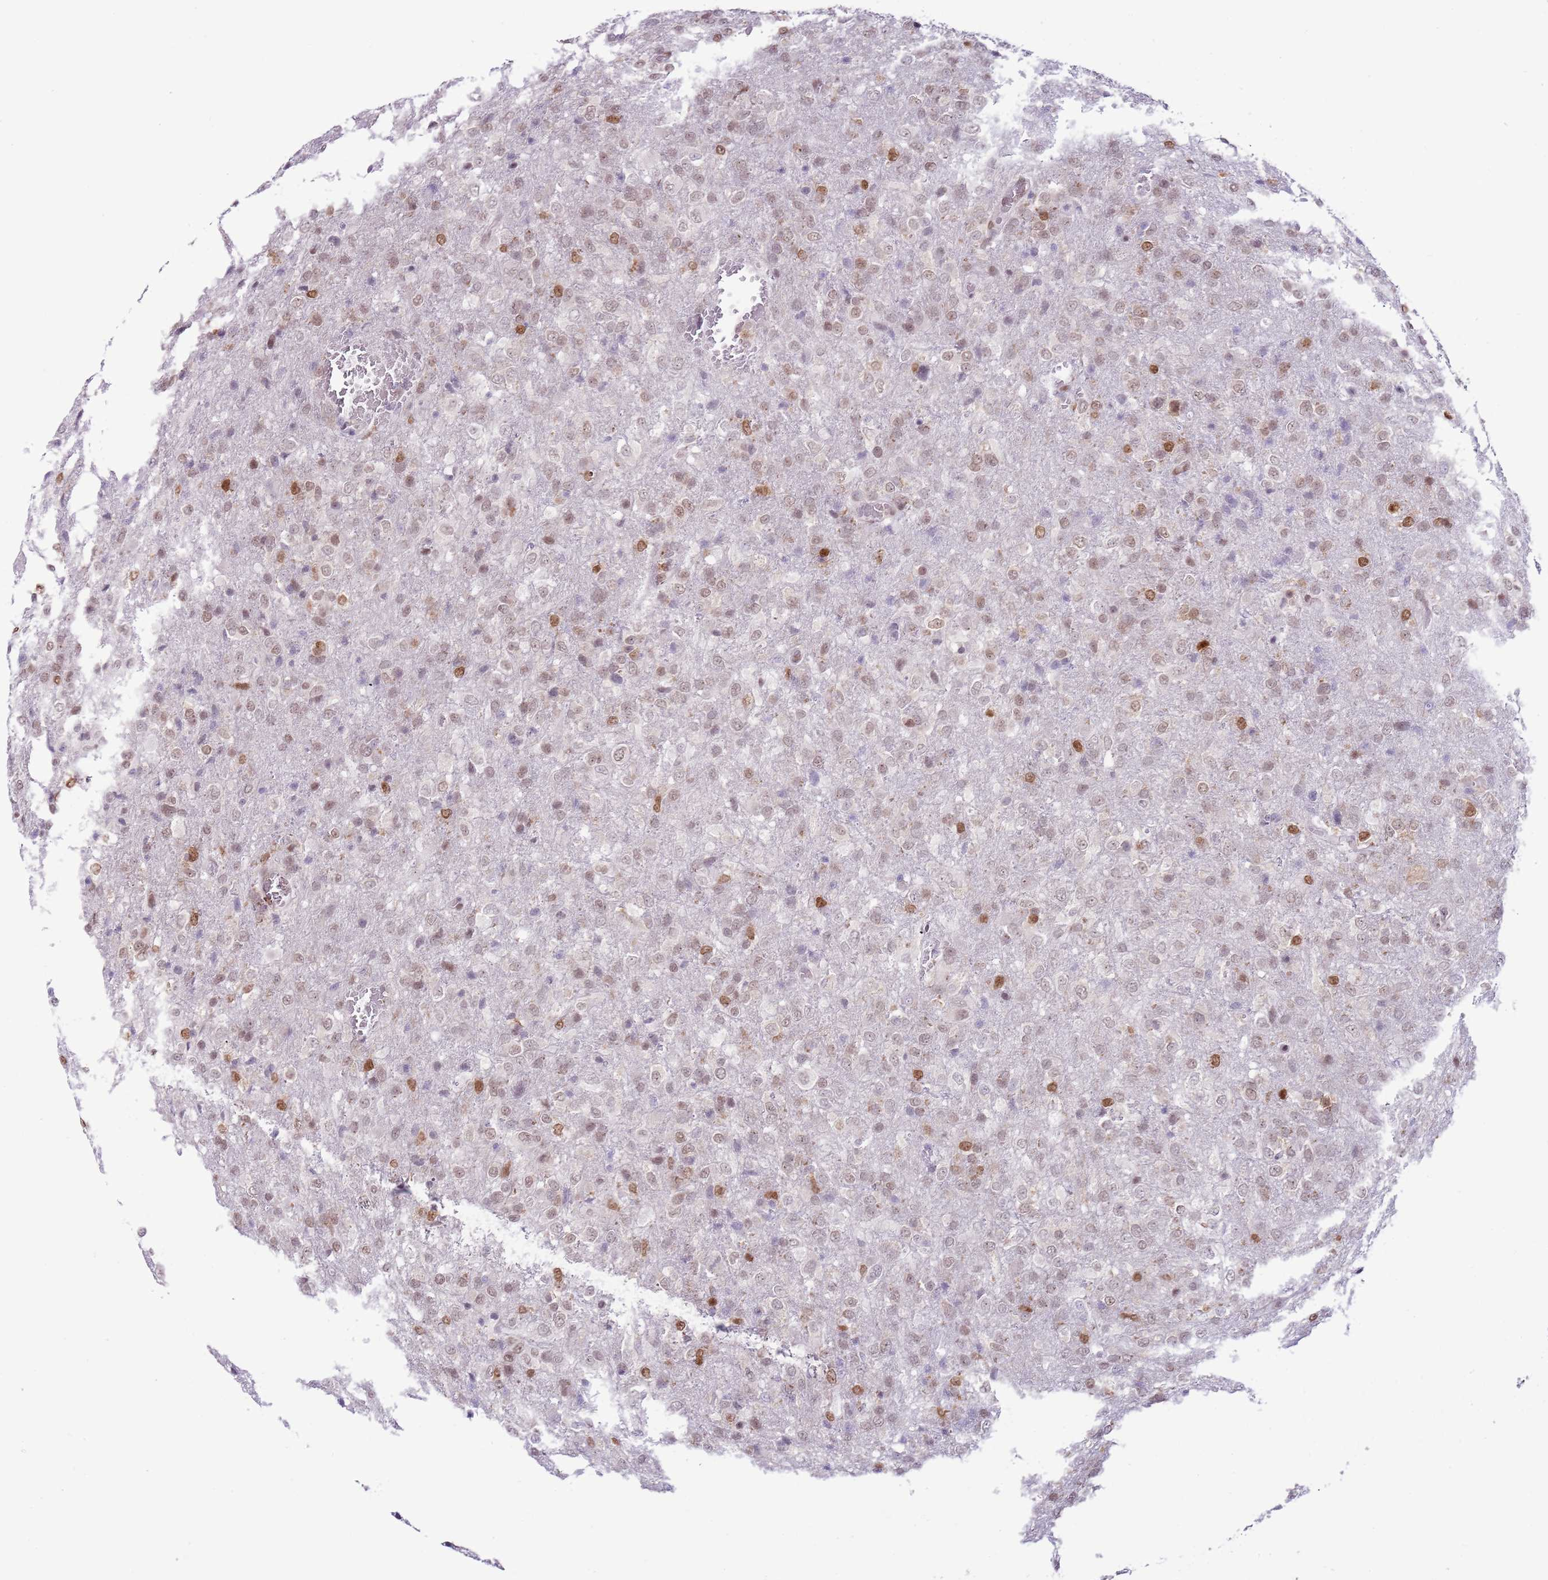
{"staining": {"intensity": "moderate", "quantity": "<25%", "location": "nuclear"}, "tissue": "glioma", "cell_type": "Tumor cells", "image_type": "cancer", "snomed": [{"axis": "morphology", "description": "Glioma, malignant, High grade"}, {"axis": "topography", "description": "Brain"}], "caption": "Moderate nuclear positivity is identified in about <25% of tumor cells in malignant high-grade glioma.", "gene": "SELENOH", "patient": {"sex": "female", "age": 74}}